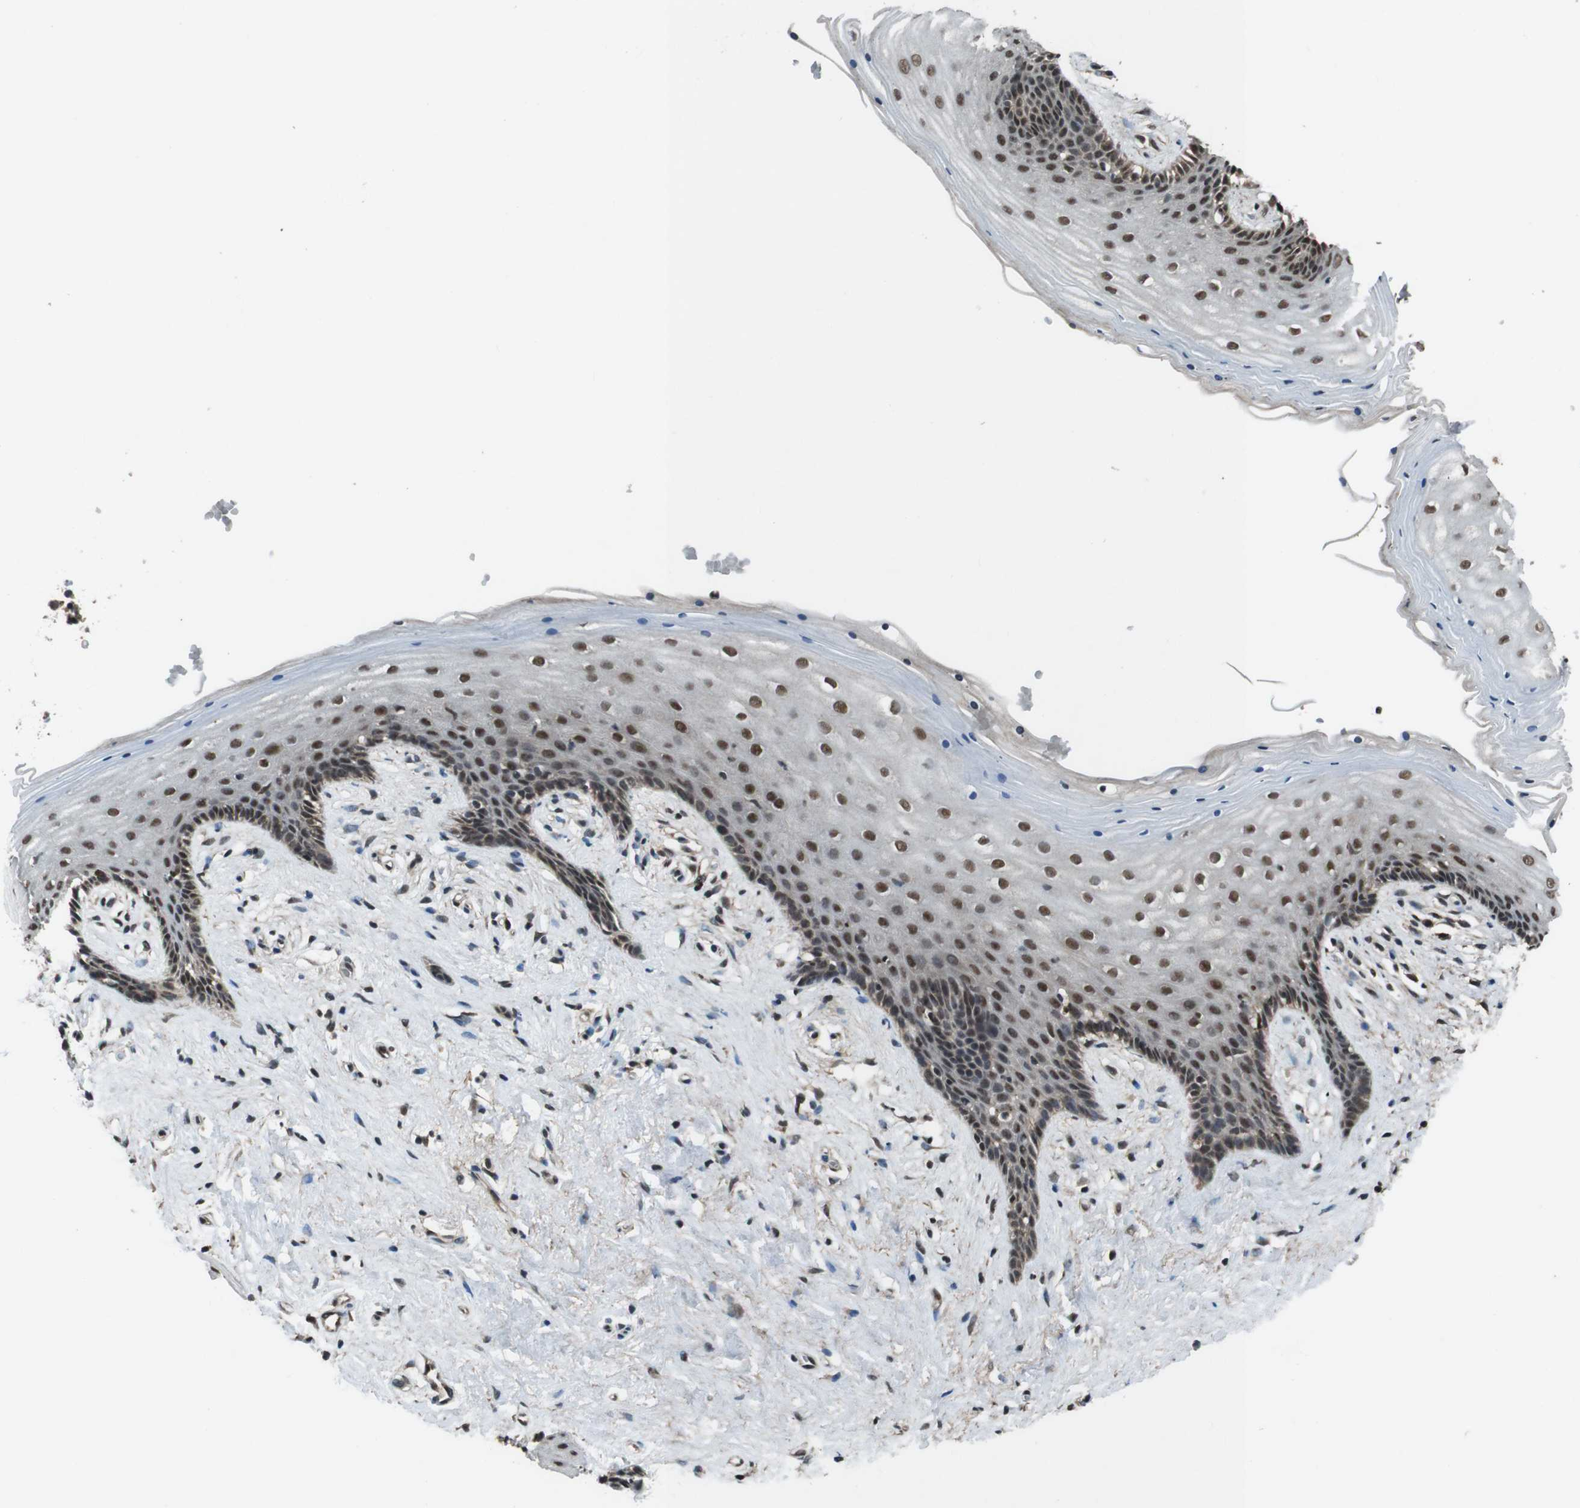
{"staining": {"intensity": "strong", "quantity": ">75%", "location": "nuclear"}, "tissue": "vagina", "cell_type": "Squamous epithelial cells", "image_type": "normal", "snomed": [{"axis": "morphology", "description": "Normal tissue, NOS"}, {"axis": "topography", "description": "Vagina"}], "caption": "Squamous epithelial cells demonstrate high levels of strong nuclear expression in approximately >75% of cells in unremarkable vagina.", "gene": "NR4A2", "patient": {"sex": "female", "age": 44}}